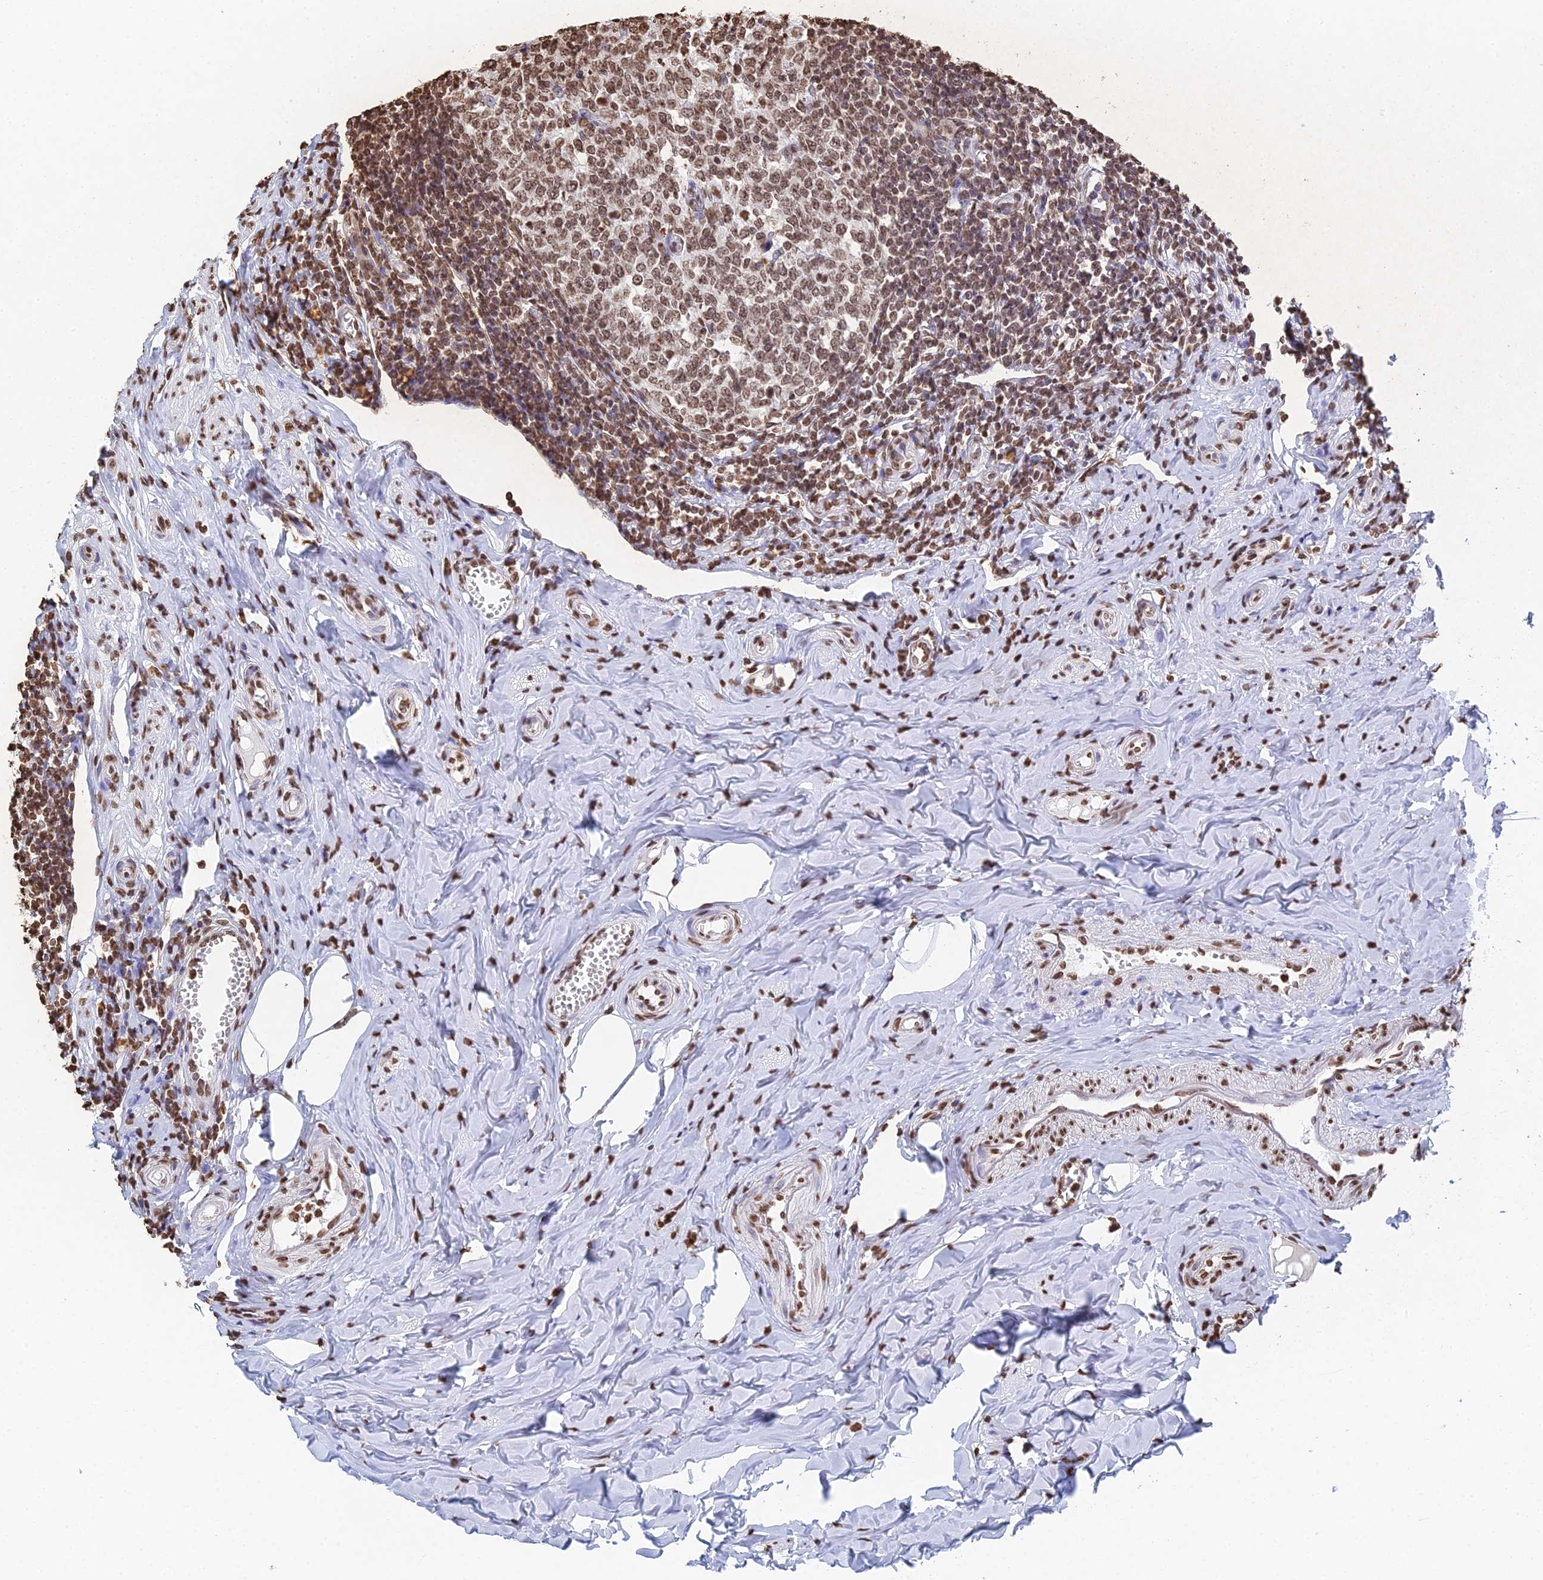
{"staining": {"intensity": "moderate", "quantity": ">75%", "location": "nuclear"}, "tissue": "appendix", "cell_type": "Glandular cells", "image_type": "normal", "snomed": [{"axis": "morphology", "description": "Normal tissue, NOS"}, {"axis": "topography", "description": "Appendix"}], "caption": "The immunohistochemical stain labels moderate nuclear staining in glandular cells of benign appendix.", "gene": "GBP3", "patient": {"sex": "female", "age": 33}}